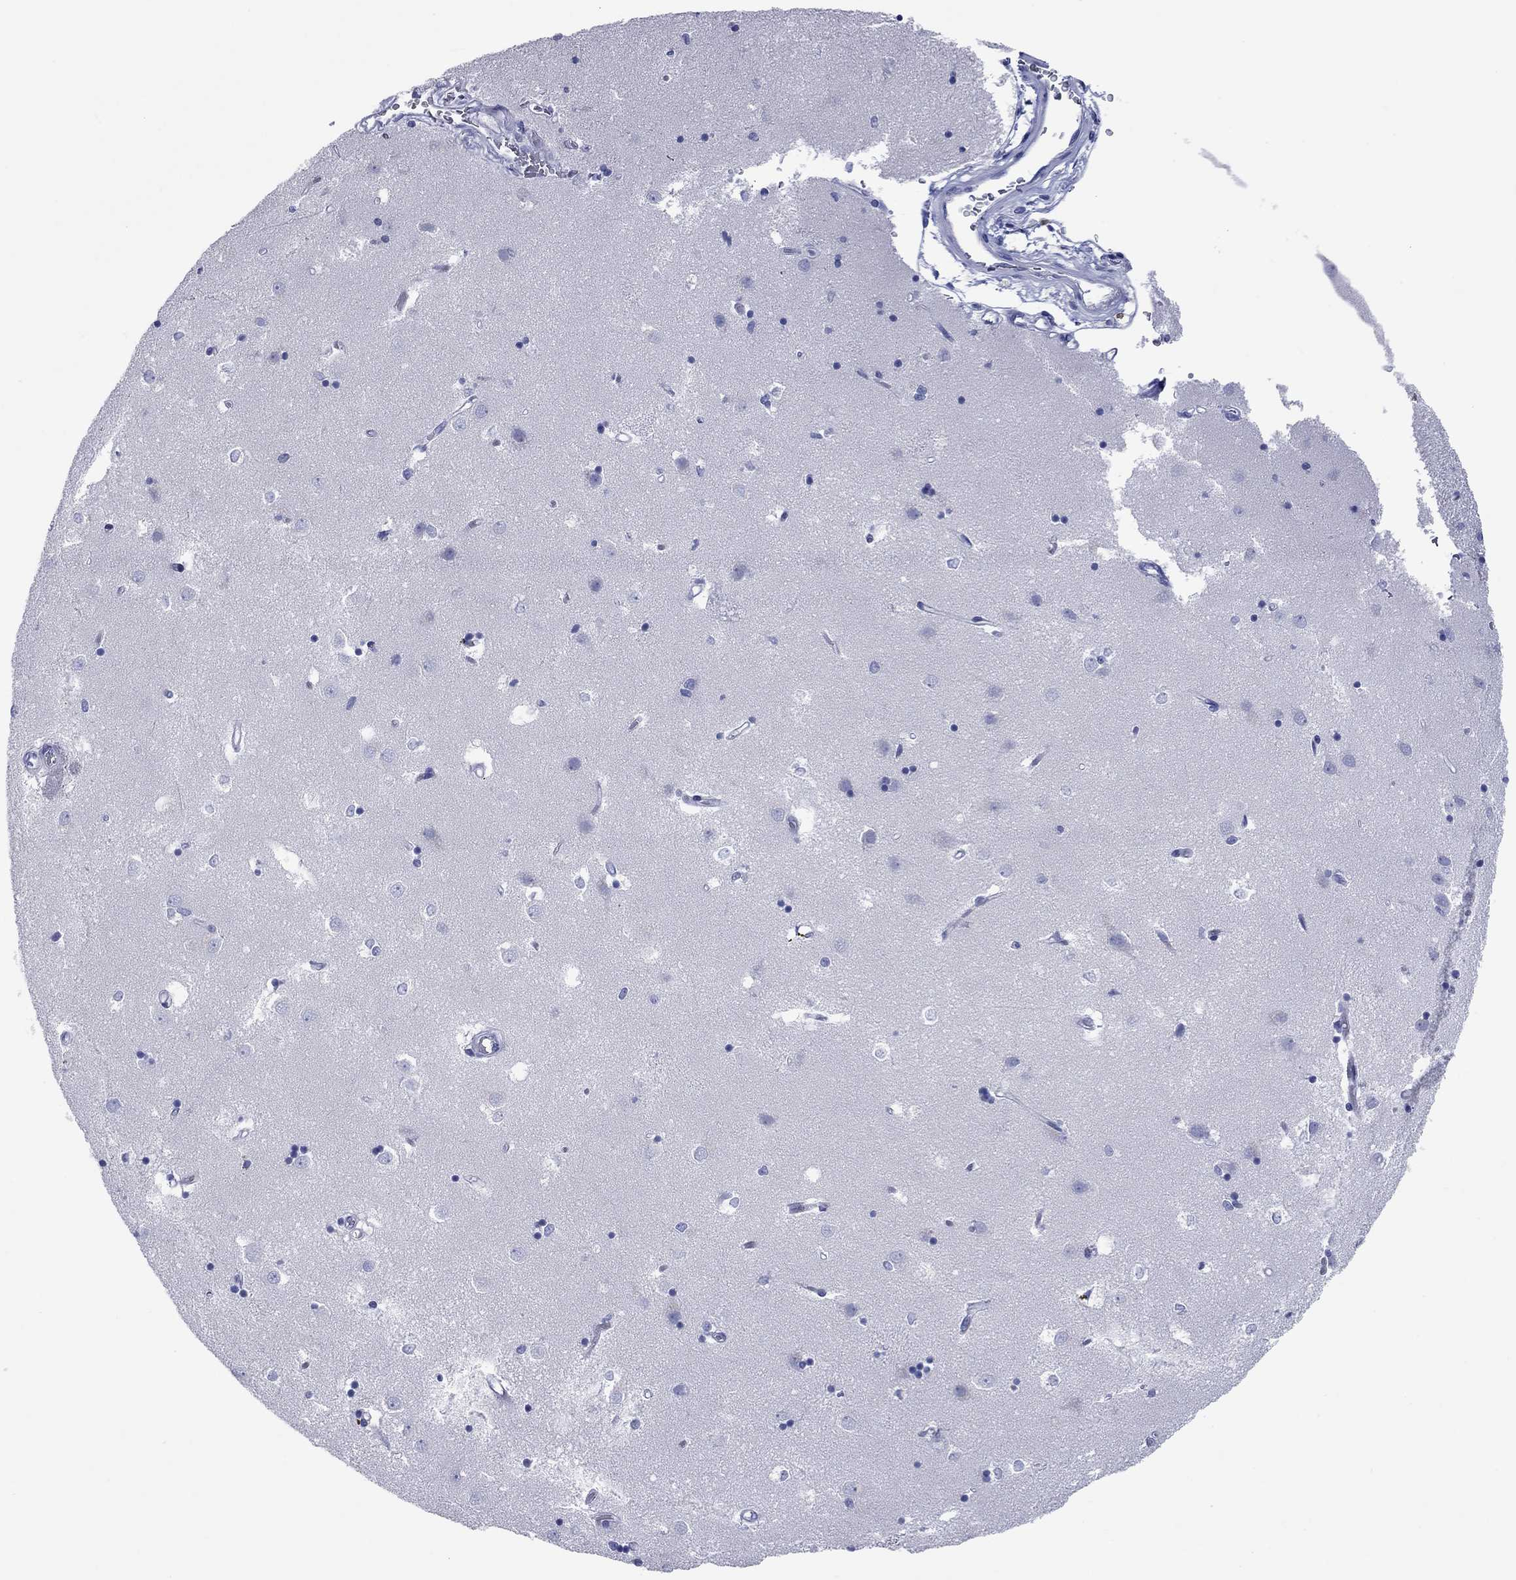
{"staining": {"intensity": "negative", "quantity": "none", "location": "none"}, "tissue": "caudate", "cell_type": "Glial cells", "image_type": "normal", "snomed": [{"axis": "morphology", "description": "Normal tissue, NOS"}, {"axis": "topography", "description": "Lateral ventricle wall"}], "caption": "Glial cells are negative for brown protein staining in normal caudate. Brightfield microscopy of IHC stained with DAB (3,3'-diaminobenzidine) (brown) and hematoxylin (blue), captured at high magnification.", "gene": "CCNA1", "patient": {"sex": "male", "age": 54}}